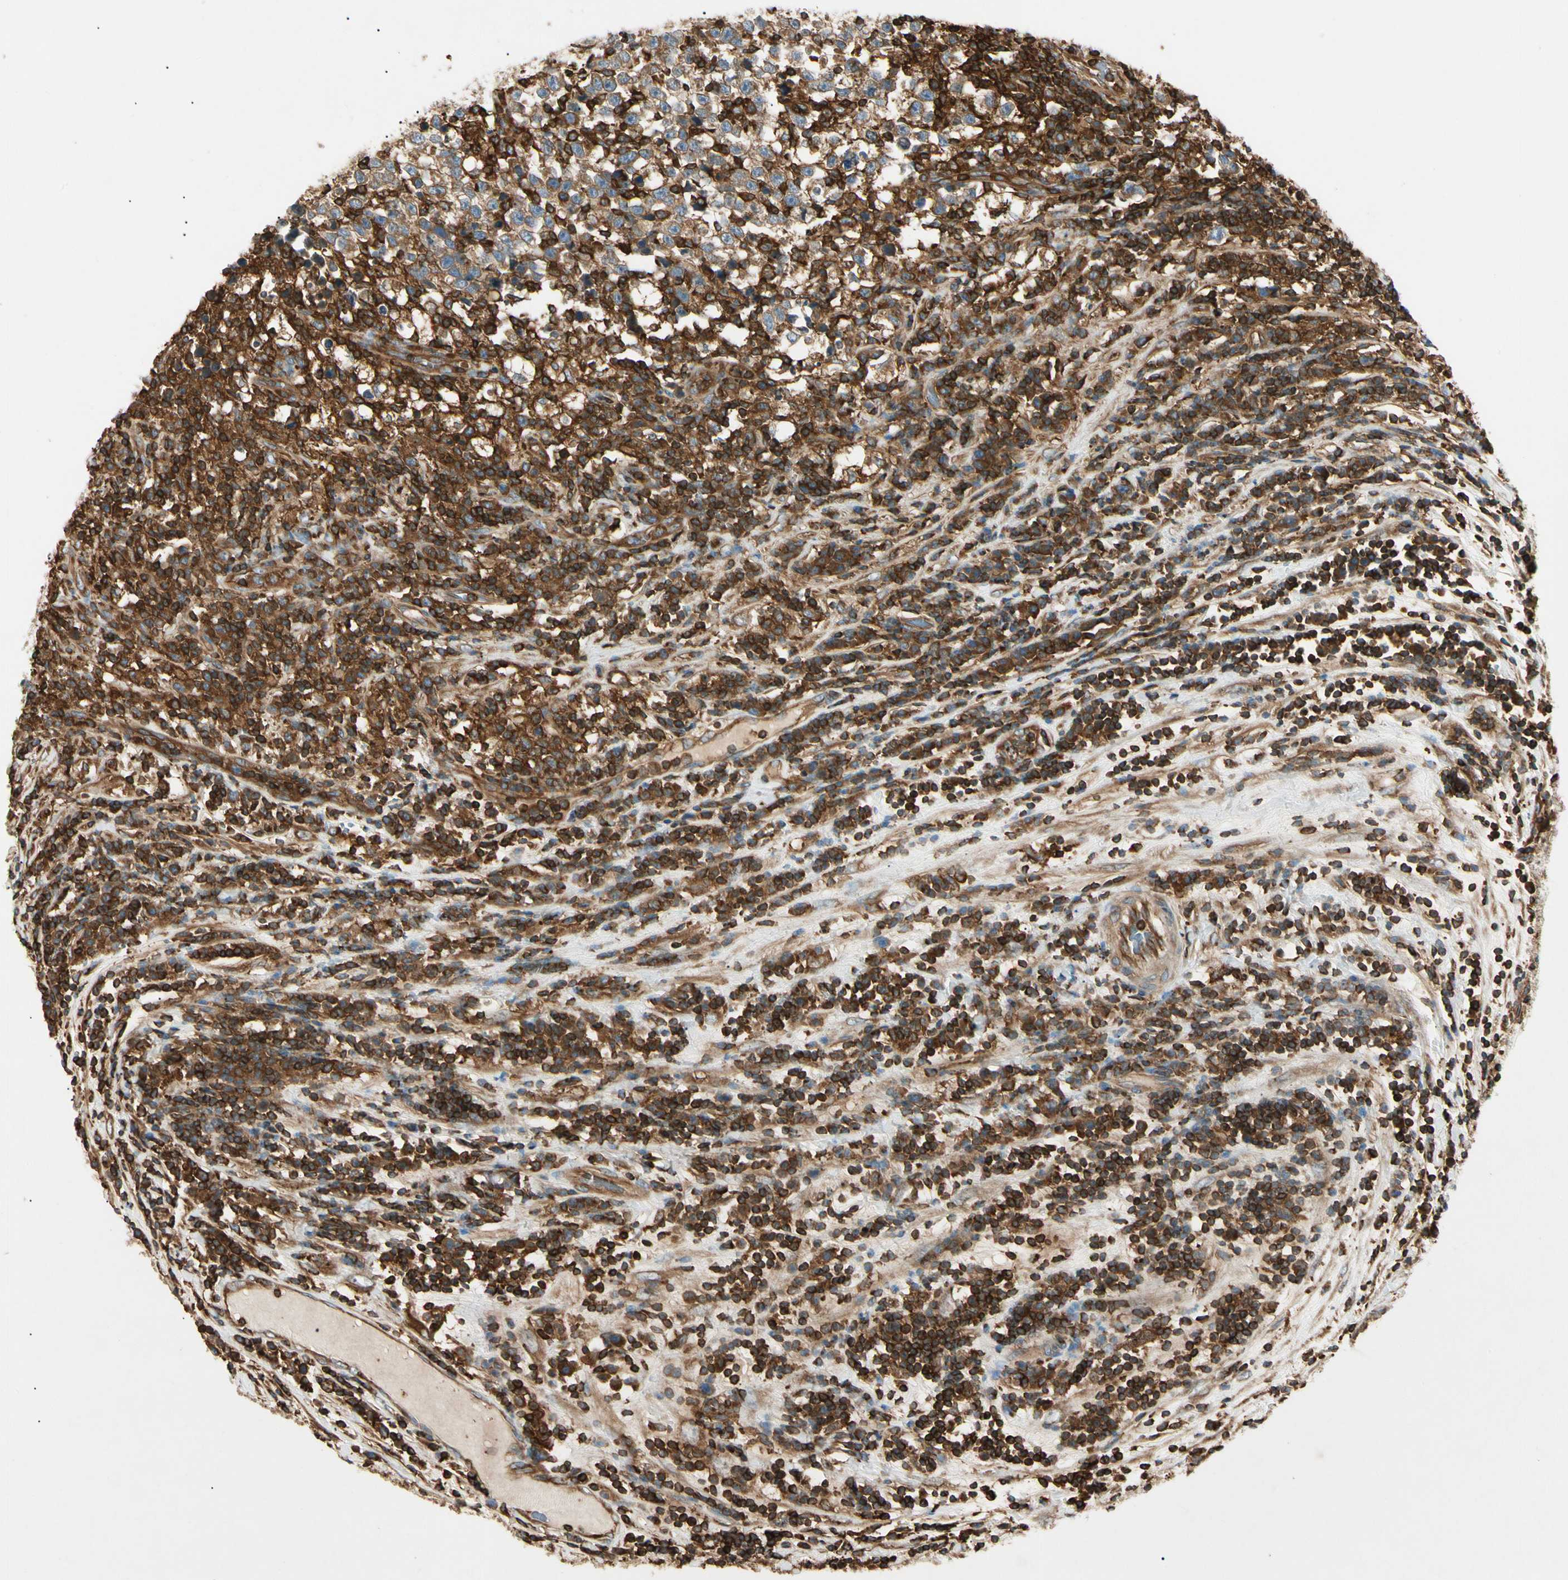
{"staining": {"intensity": "moderate", "quantity": ">75%", "location": "cytoplasmic/membranous"}, "tissue": "testis cancer", "cell_type": "Tumor cells", "image_type": "cancer", "snomed": [{"axis": "morphology", "description": "Seminoma, NOS"}, {"axis": "topography", "description": "Testis"}], "caption": "Immunohistochemistry (DAB) staining of testis cancer reveals moderate cytoplasmic/membranous protein positivity in approximately >75% of tumor cells.", "gene": "ARPC2", "patient": {"sex": "male", "age": 43}}